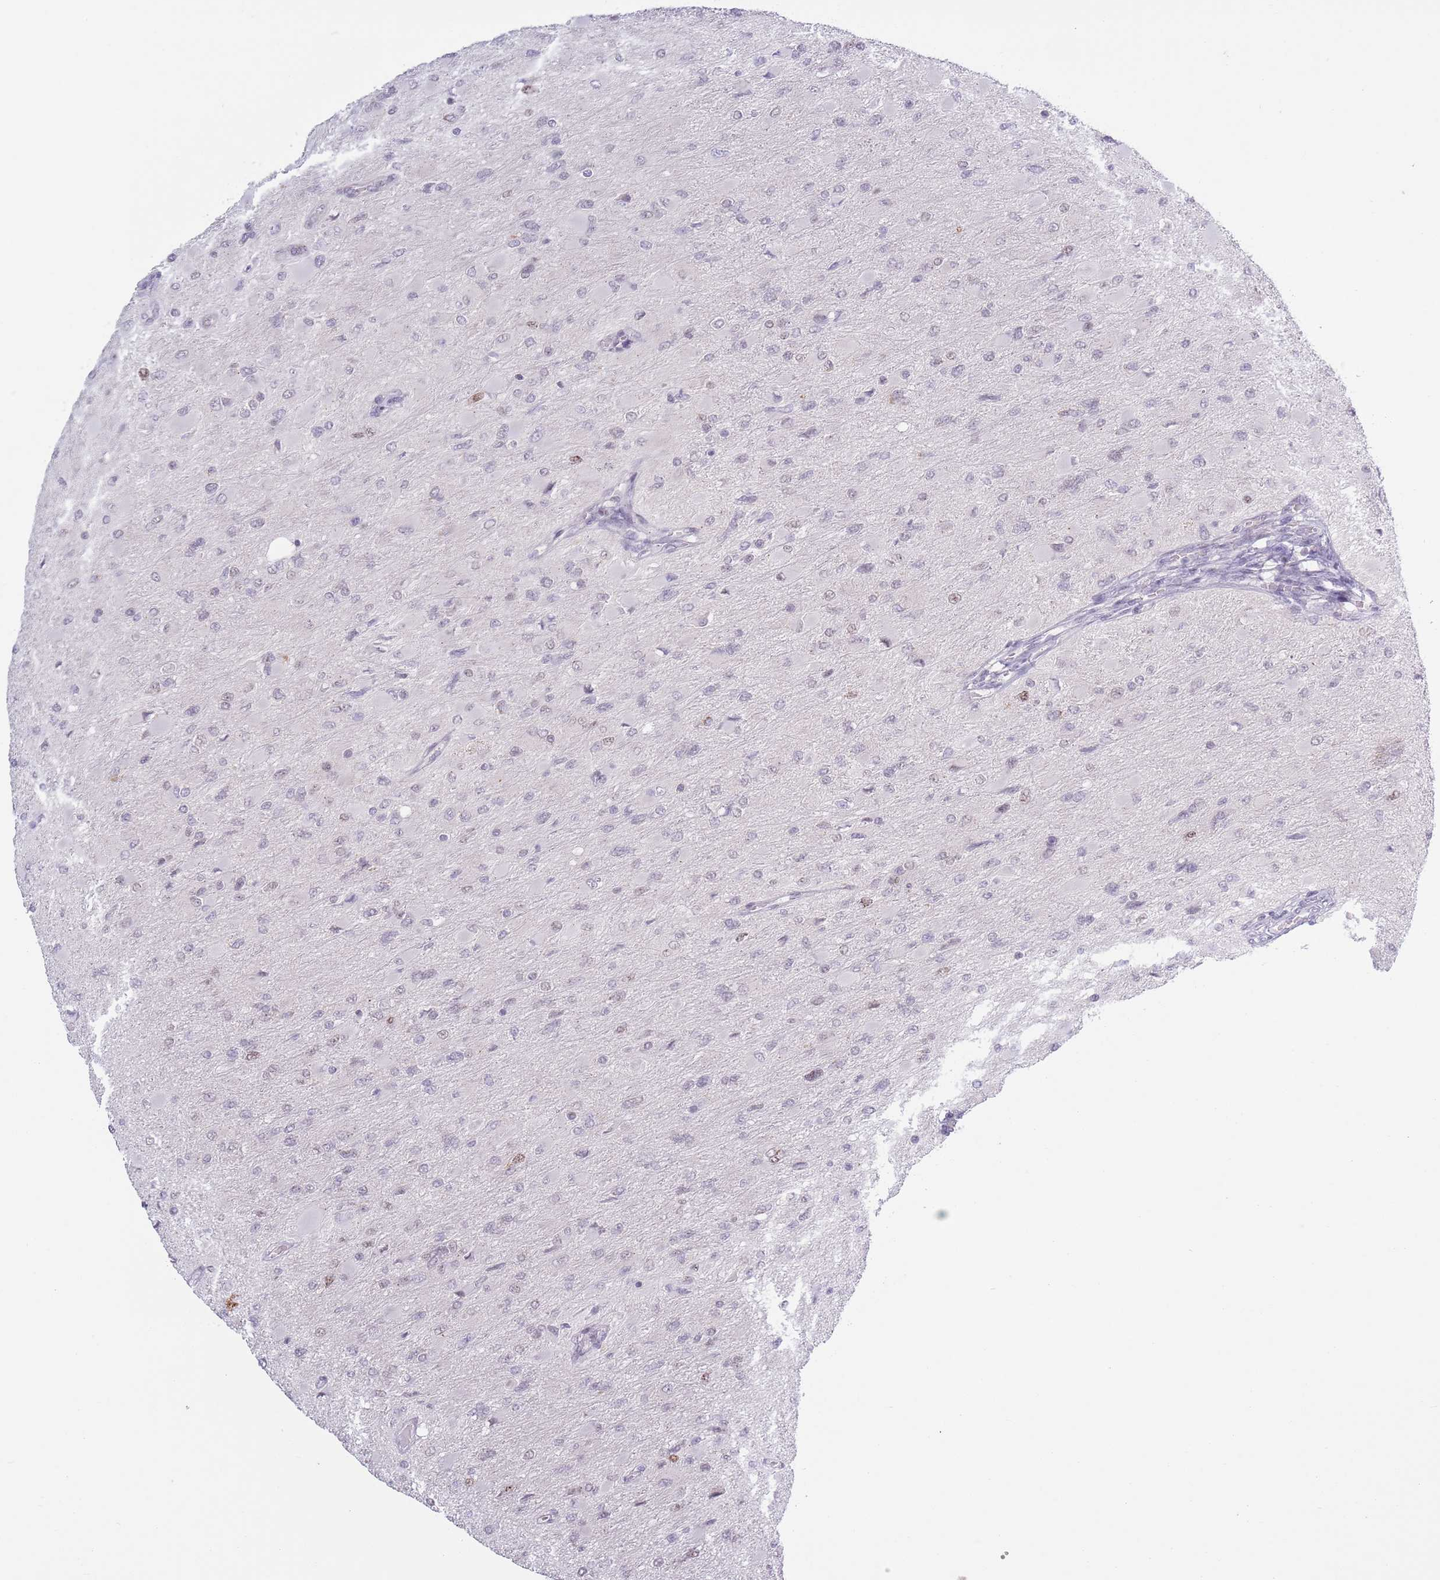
{"staining": {"intensity": "weak", "quantity": "<25%", "location": "nuclear"}, "tissue": "glioma", "cell_type": "Tumor cells", "image_type": "cancer", "snomed": [{"axis": "morphology", "description": "Glioma, malignant, High grade"}, {"axis": "topography", "description": "Cerebral cortex"}], "caption": "Immunohistochemistry of human malignant glioma (high-grade) shows no staining in tumor cells.", "gene": "MRPL34", "patient": {"sex": "female", "age": 36}}